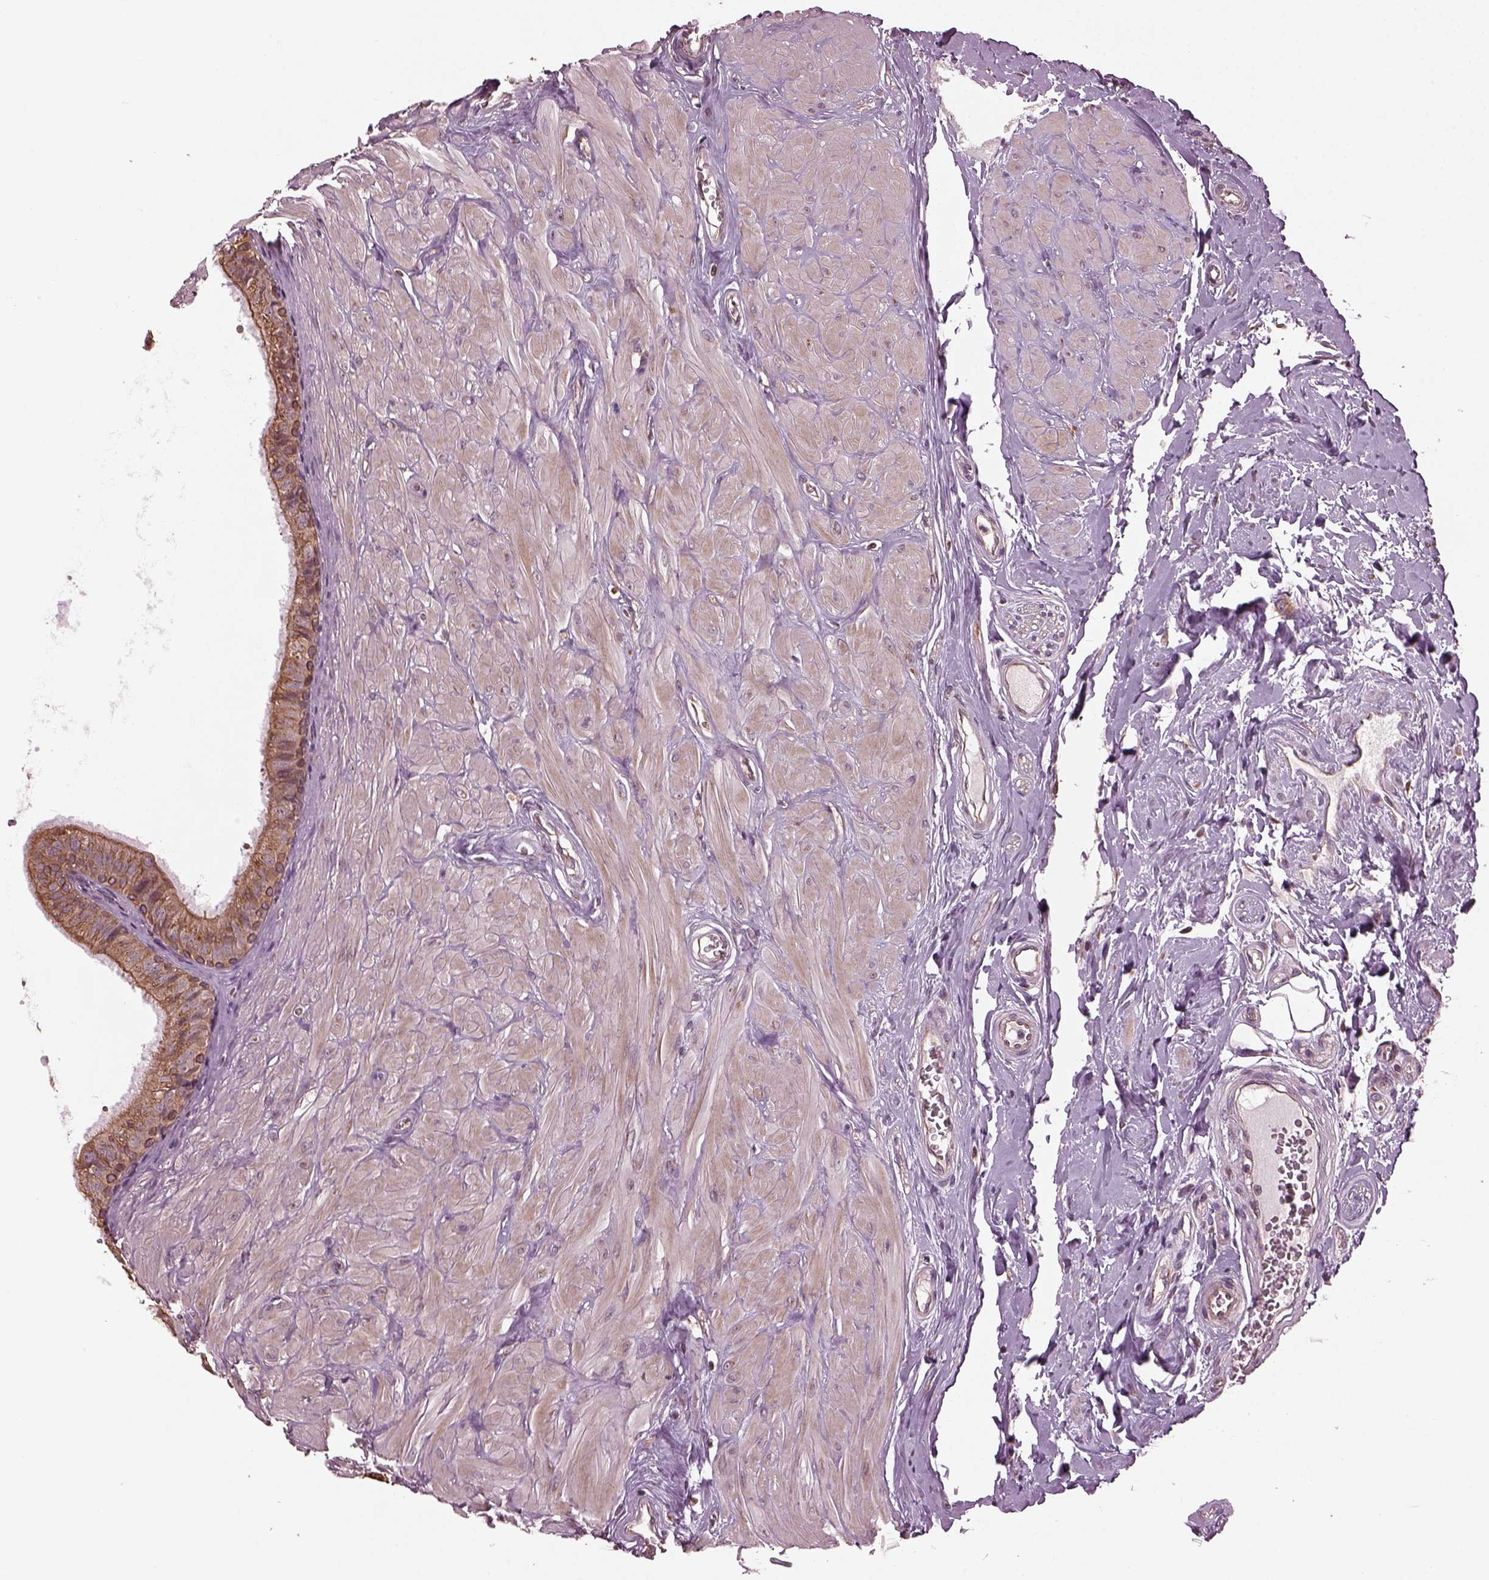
{"staining": {"intensity": "strong", "quantity": "<25%", "location": "cytoplasmic/membranous"}, "tissue": "epididymis", "cell_type": "Glandular cells", "image_type": "normal", "snomed": [{"axis": "morphology", "description": "Normal tissue, NOS"}, {"axis": "topography", "description": "Epididymis"}], "caption": "Benign epididymis displays strong cytoplasmic/membranous expression in about <25% of glandular cells, visualized by immunohistochemistry.", "gene": "RUFY3", "patient": {"sex": "male", "age": 37}}